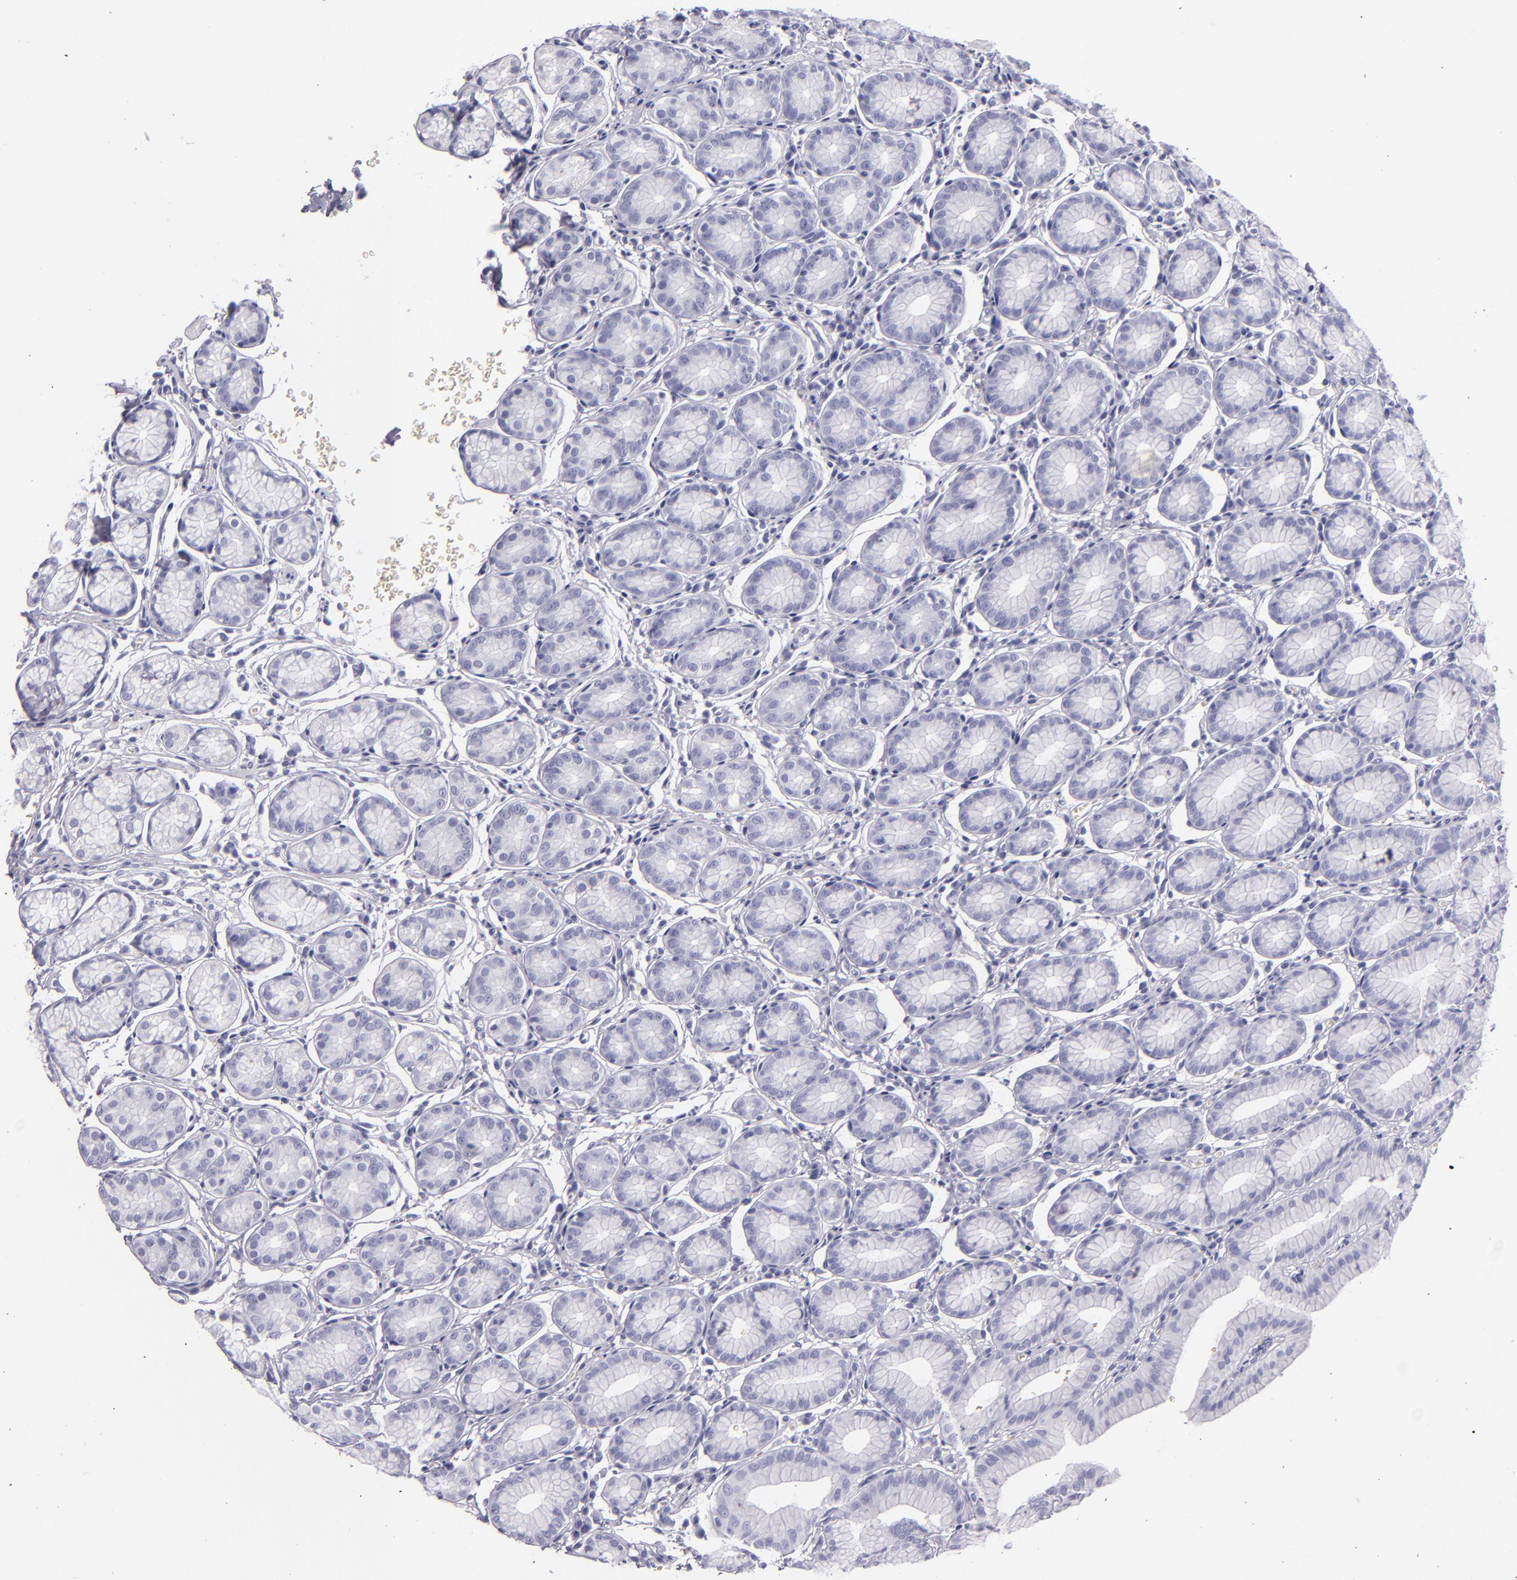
{"staining": {"intensity": "negative", "quantity": "none", "location": "none"}, "tissue": "stomach", "cell_type": "Glandular cells", "image_type": "normal", "snomed": [{"axis": "morphology", "description": "Normal tissue, NOS"}, {"axis": "topography", "description": "Stomach"}], "caption": "The micrograph shows no staining of glandular cells in unremarkable stomach. (Stains: DAB immunohistochemistry with hematoxylin counter stain, Microscopy: brightfield microscopy at high magnification).", "gene": "CR2", "patient": {"sex": "male", "age": 42}}